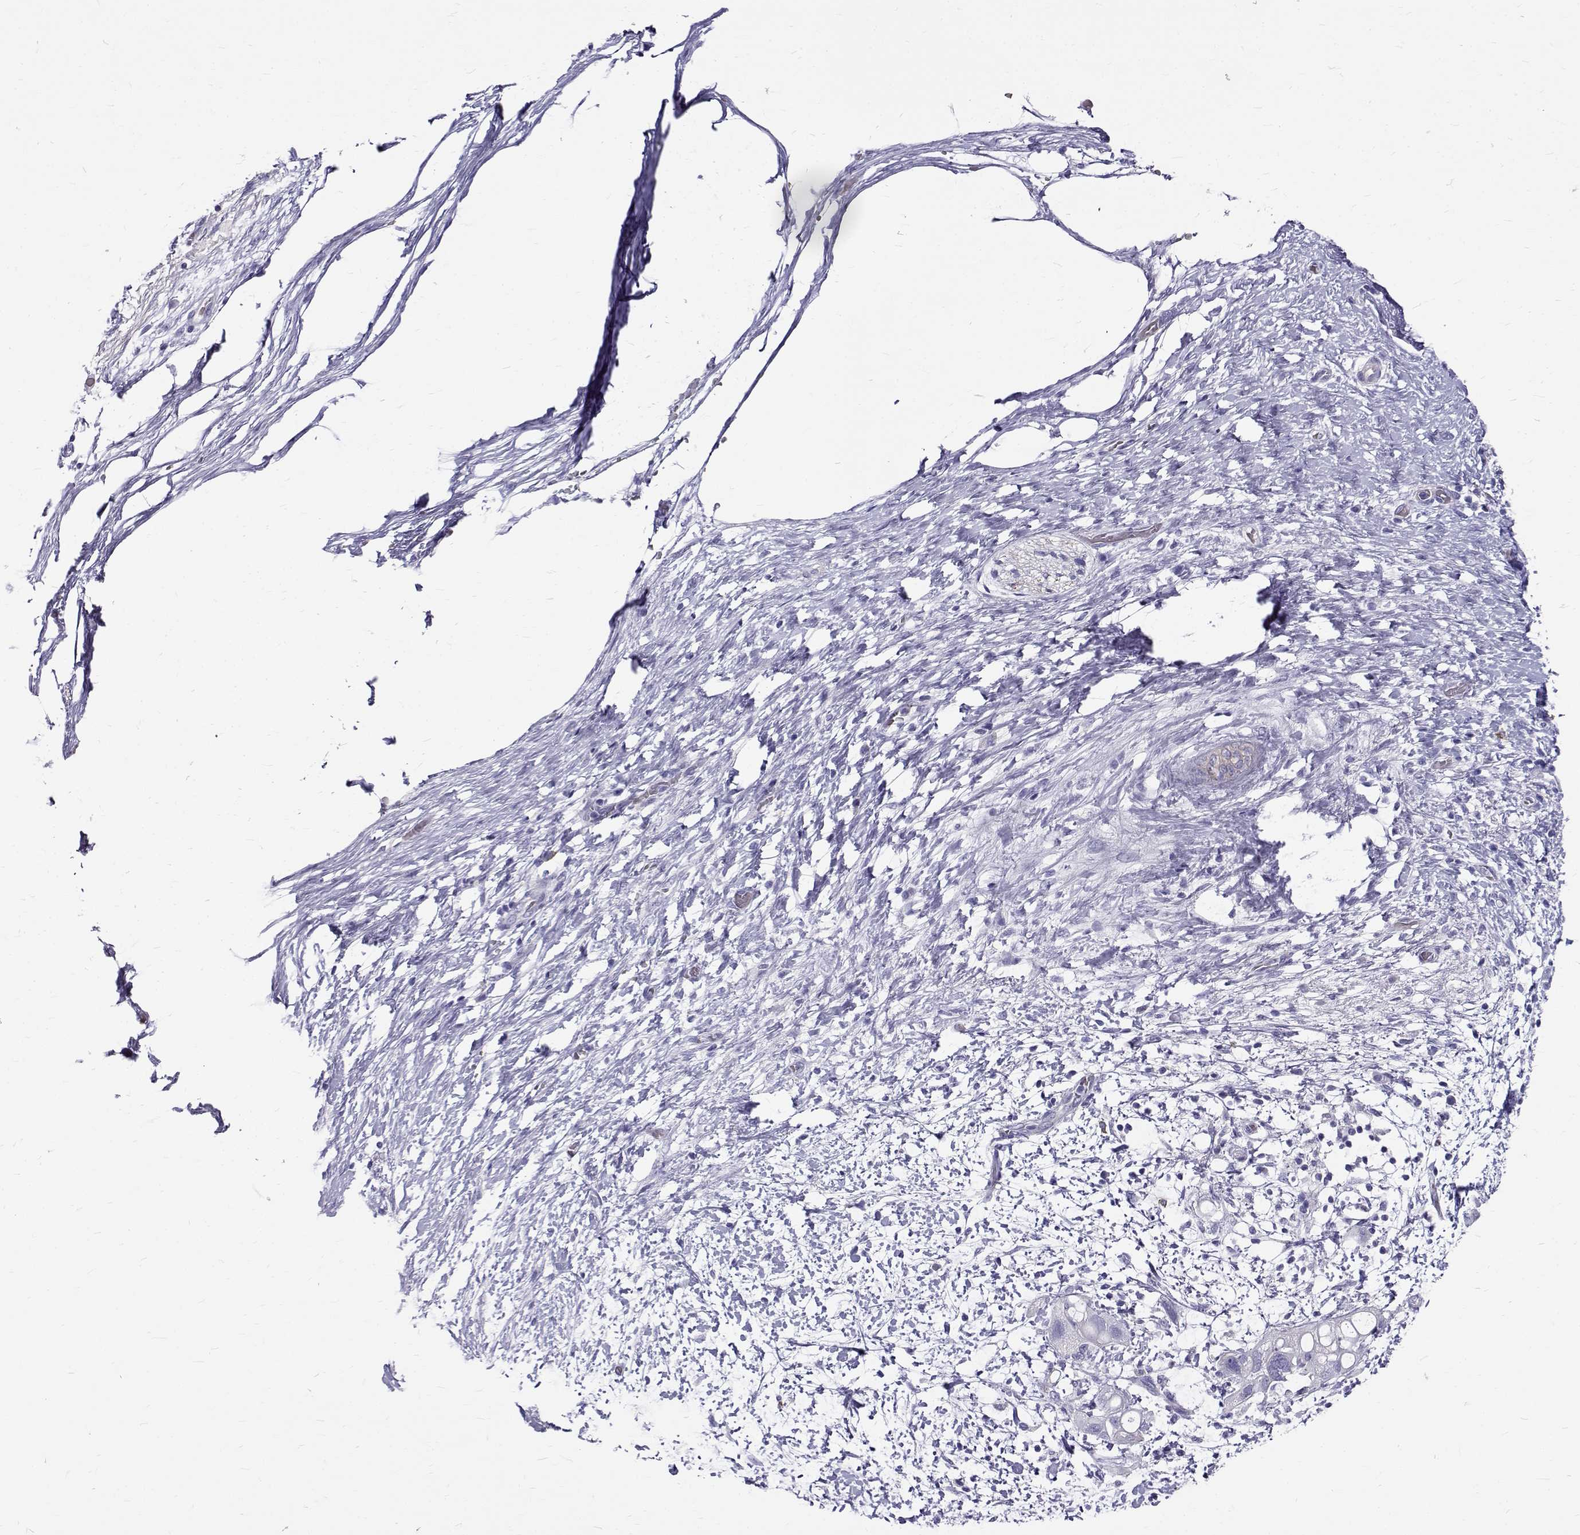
{"staining": {"intensity": "negative", "quantity": "none", "location": "none"}, "tissue": "pancreatic cancer", "cell_type": "Tumor cells", "image_type": "cancer", "snomed": [{"axis": "morphology", "description": "Adenocarcinoma, NOS"}, {"axis": "topography", "description": "Pancreas"}], "caption": "Immunohistochemical staining of human adenocarcinoma (pancreatic) shows no significant expression in tumor cells.", "gene": "IGSF1", "patient": {"sex": "female", "age": 72}}